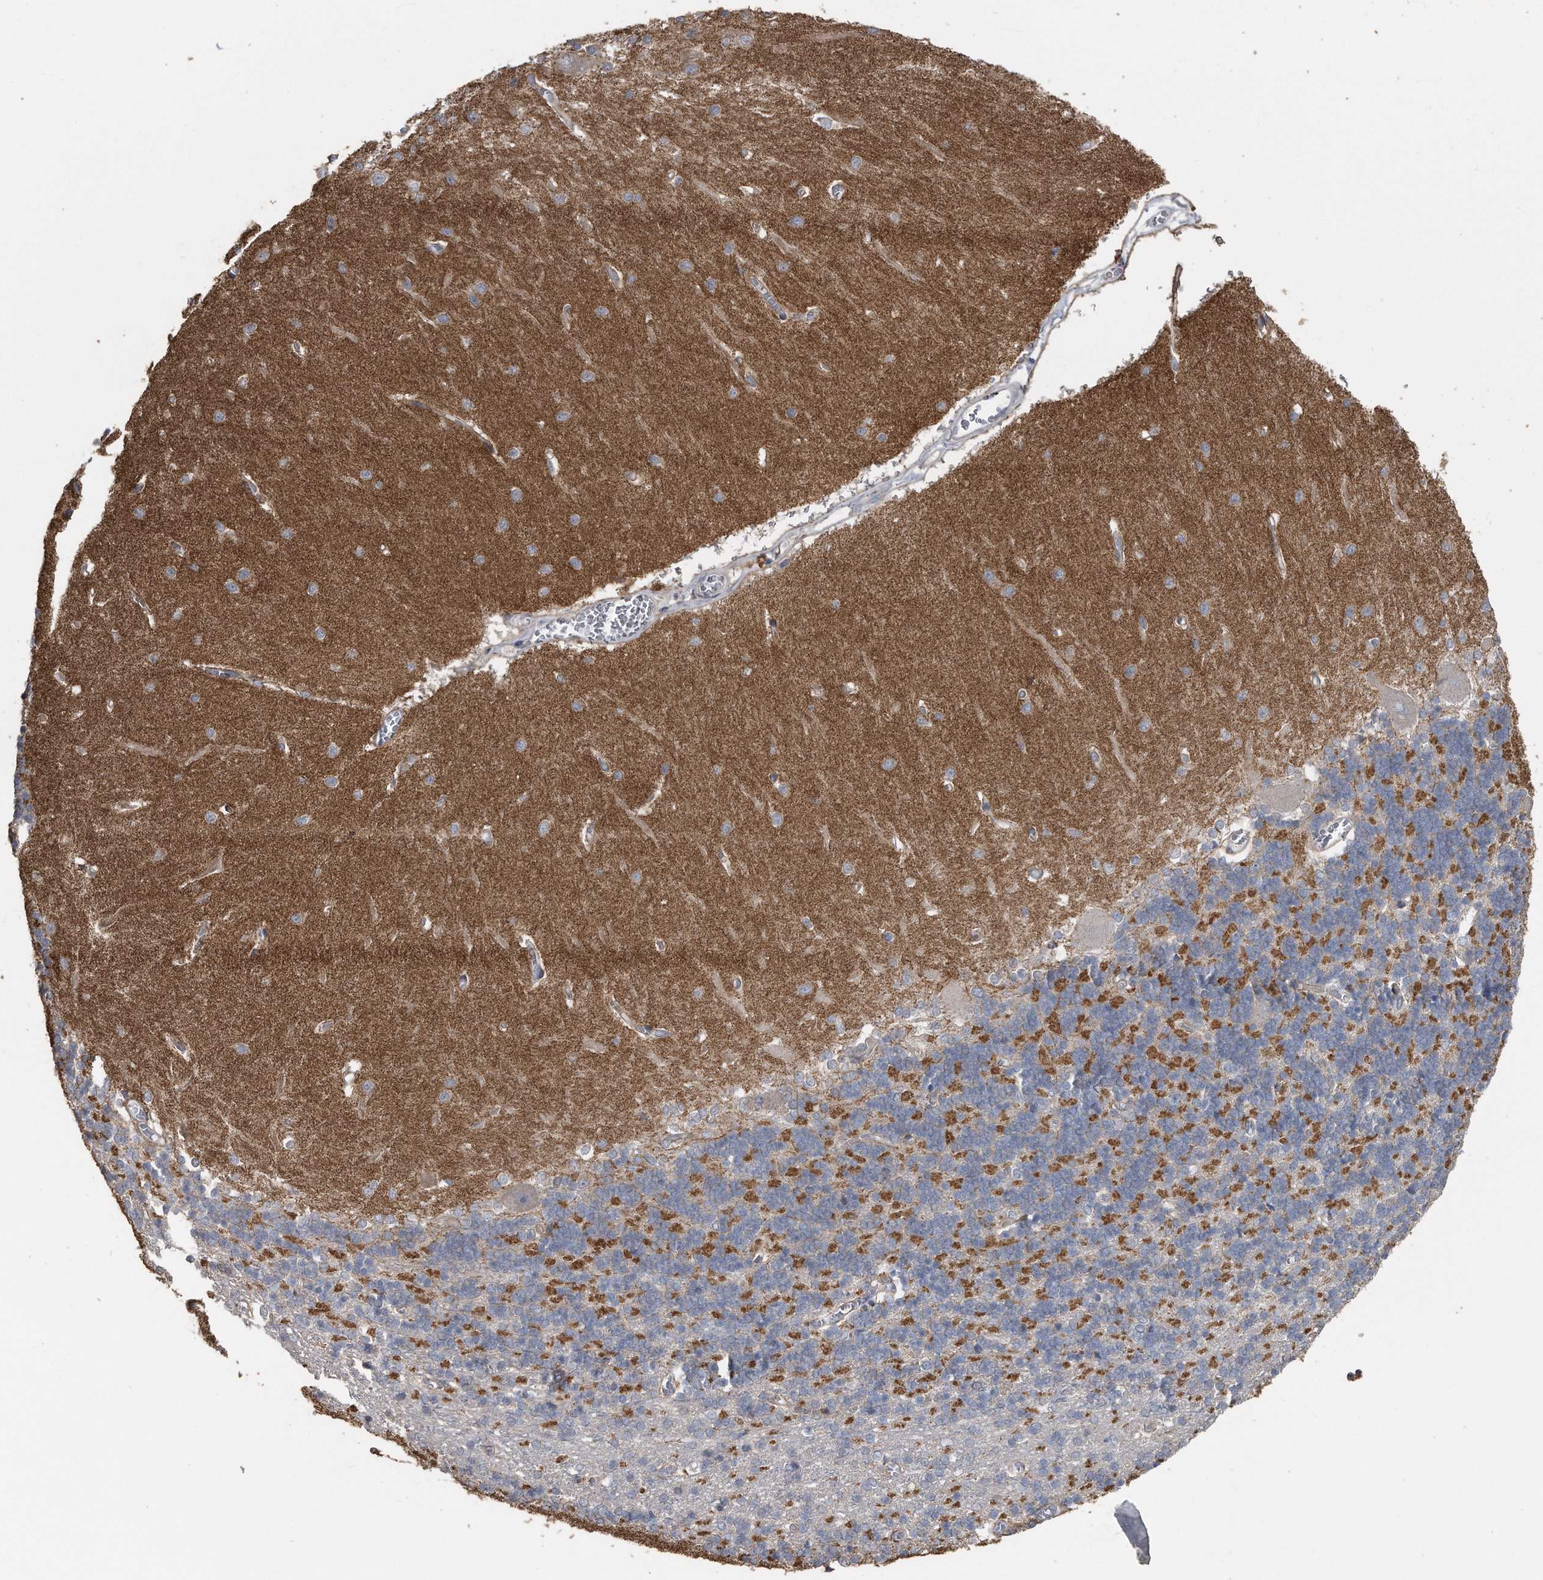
{"staining": {"intensity": "negative", "quantity": "none", "location": "none"}, "tissue": "cerebellum", "cell_type": "Cells in granular layer", "image_type": "normal", "snomed": [{"axis": "morphology", "description": "Normal tissue, NOS"}, {"axis": "topography", "description": "Cerebellum"}], "caption": "There is no significant expression in cells in granular layer of cerebellum. (Stains: DAB immunohistochemistry with hematoxylin counter stain, Microscopy: brightfield microscopy at high magnification).", "gene": "PCLO", "patient": {"sex": "male", "age": 37}}